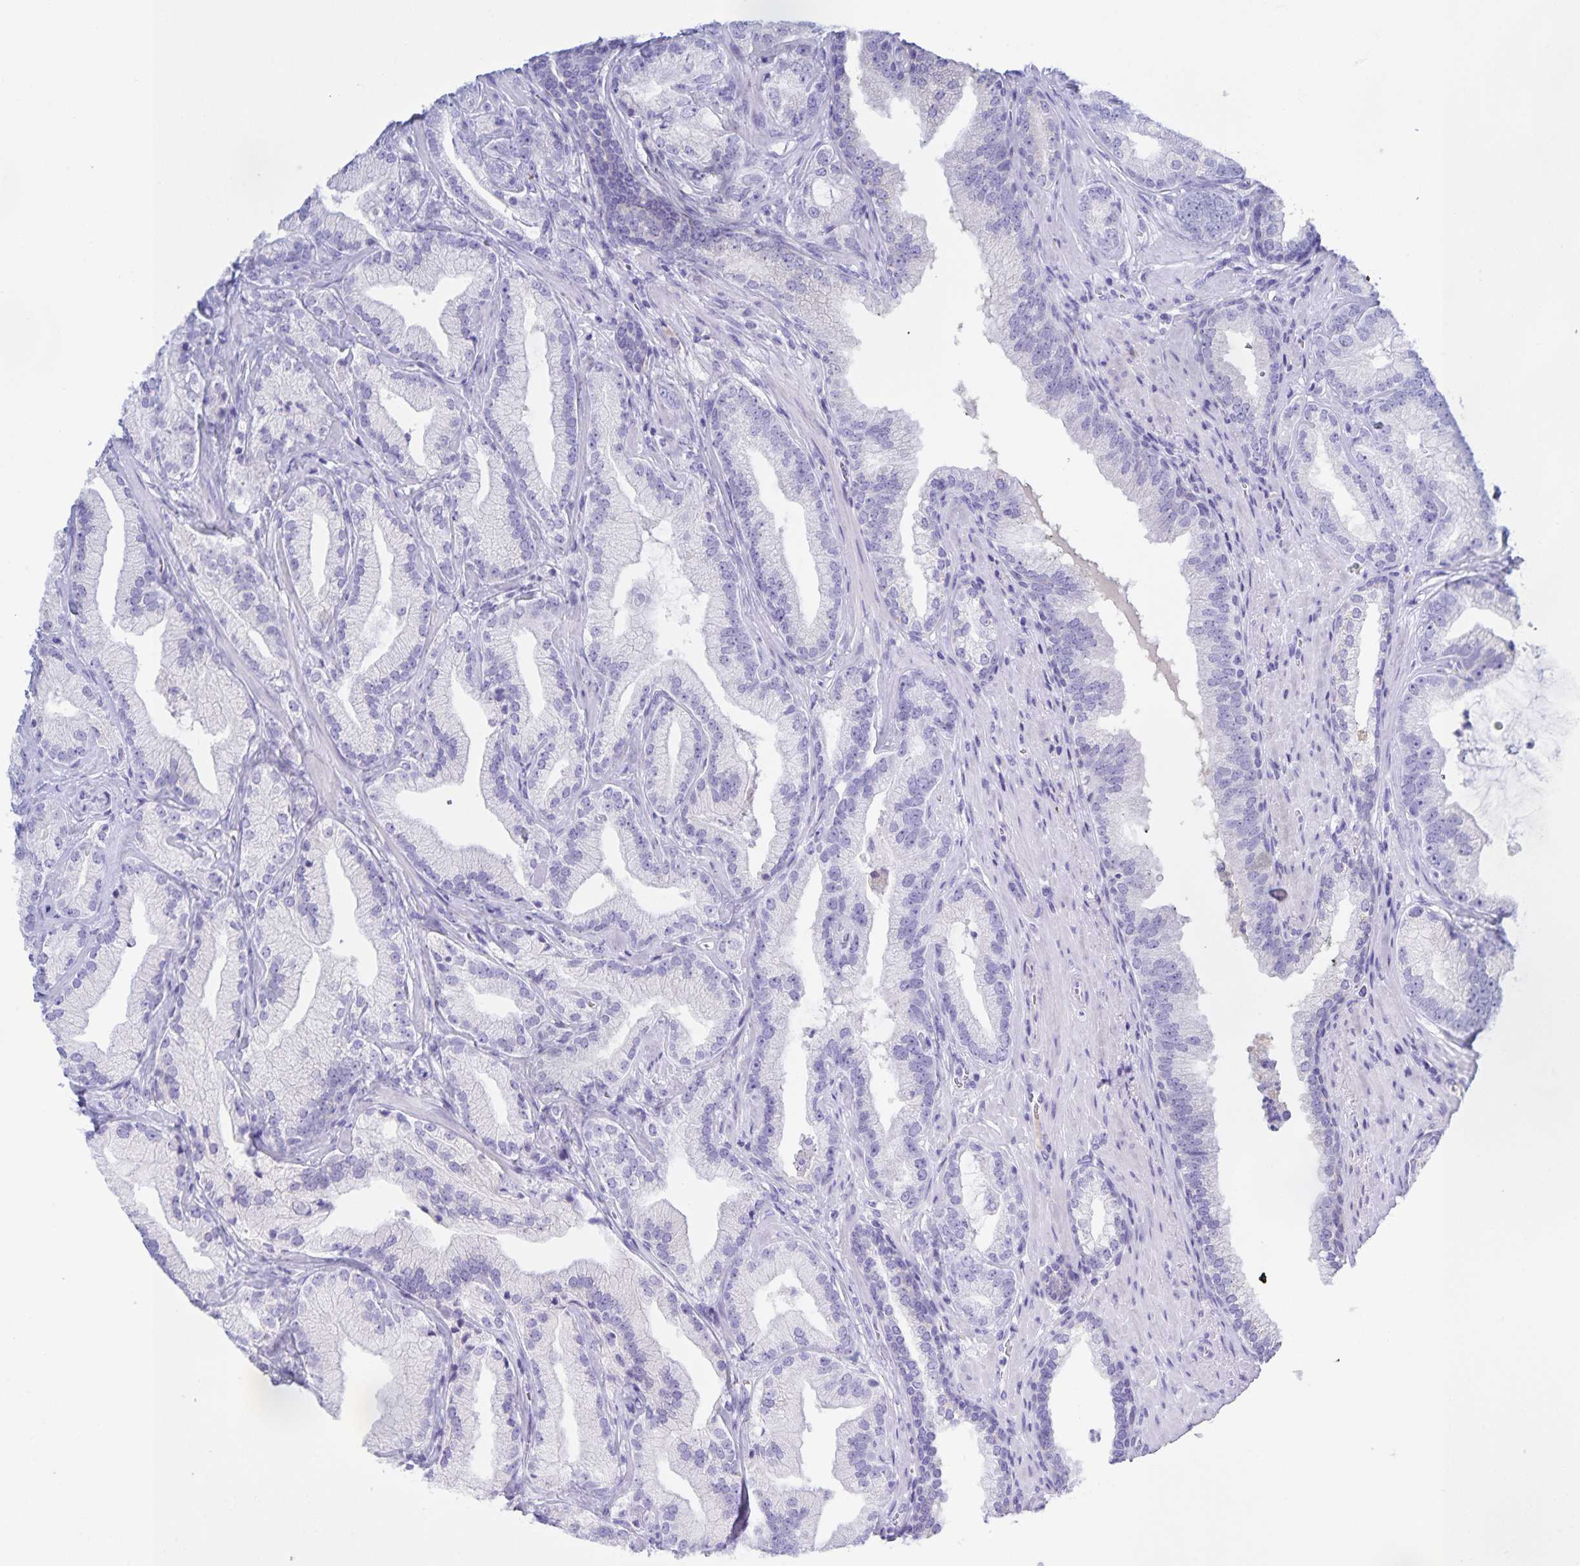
{"staining": {"intensity": "negative", "quantity": "none", "location": "none"}, "tissue": "prostate cancer", "cell_type": "Tumor cells", "image_type": "cancer", "snomed": [{"axis": "morphology", "description": "Adenocarcinoma, Low grade"}, {"axis": "topography", "description": "Prostate"}], "caption": "Prostate low-grade adenocarcinoma stained for a protein using IHC displays no positivity tumor cells.", "gene": "CATSPER4", "patient": {"sex": "male", "age": 62}}